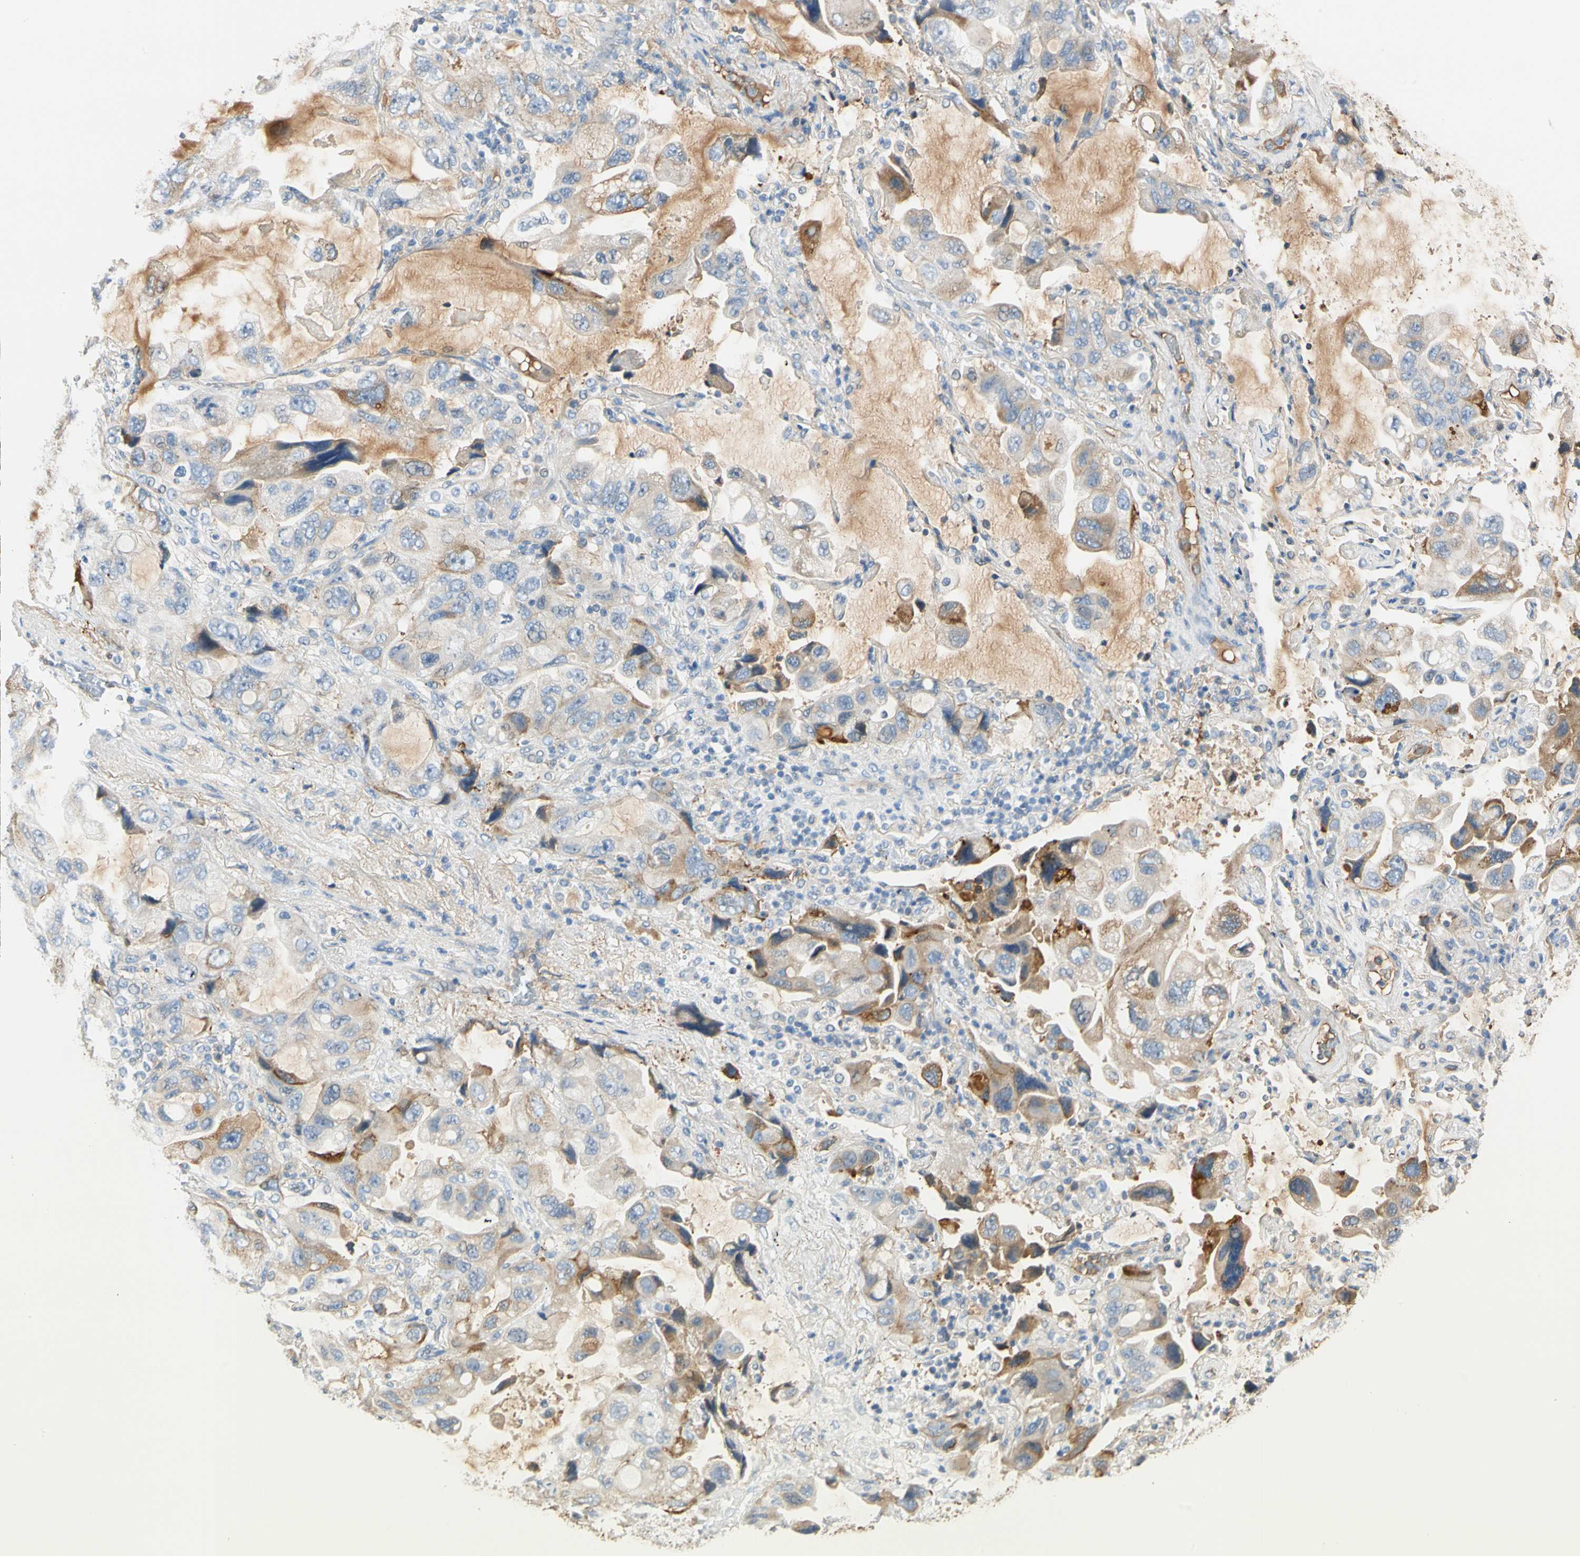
{"staining": {"intensity": "moderate", "quantity": "25%-75%", "location": "cytoplasmic/membranous"}, "tissue": "lung cancer", "cell_type": "Tumor cells", "image_type": "cancer", "snomed": [{"axis": "morphology", "description": "Squamous cell carcinoma, NOS"}, {"axis": "topography", "description": "Lung"}], "caption": "DAB immunohistochemical staining of human lung cancer (squamous cell carcinoma) shows moderate cytoplasmic/membranous protein positivity in about 25%-75% of tumor cells.", "gene": "LAMB3", "patient": {"sex": "female", "age": 73}}